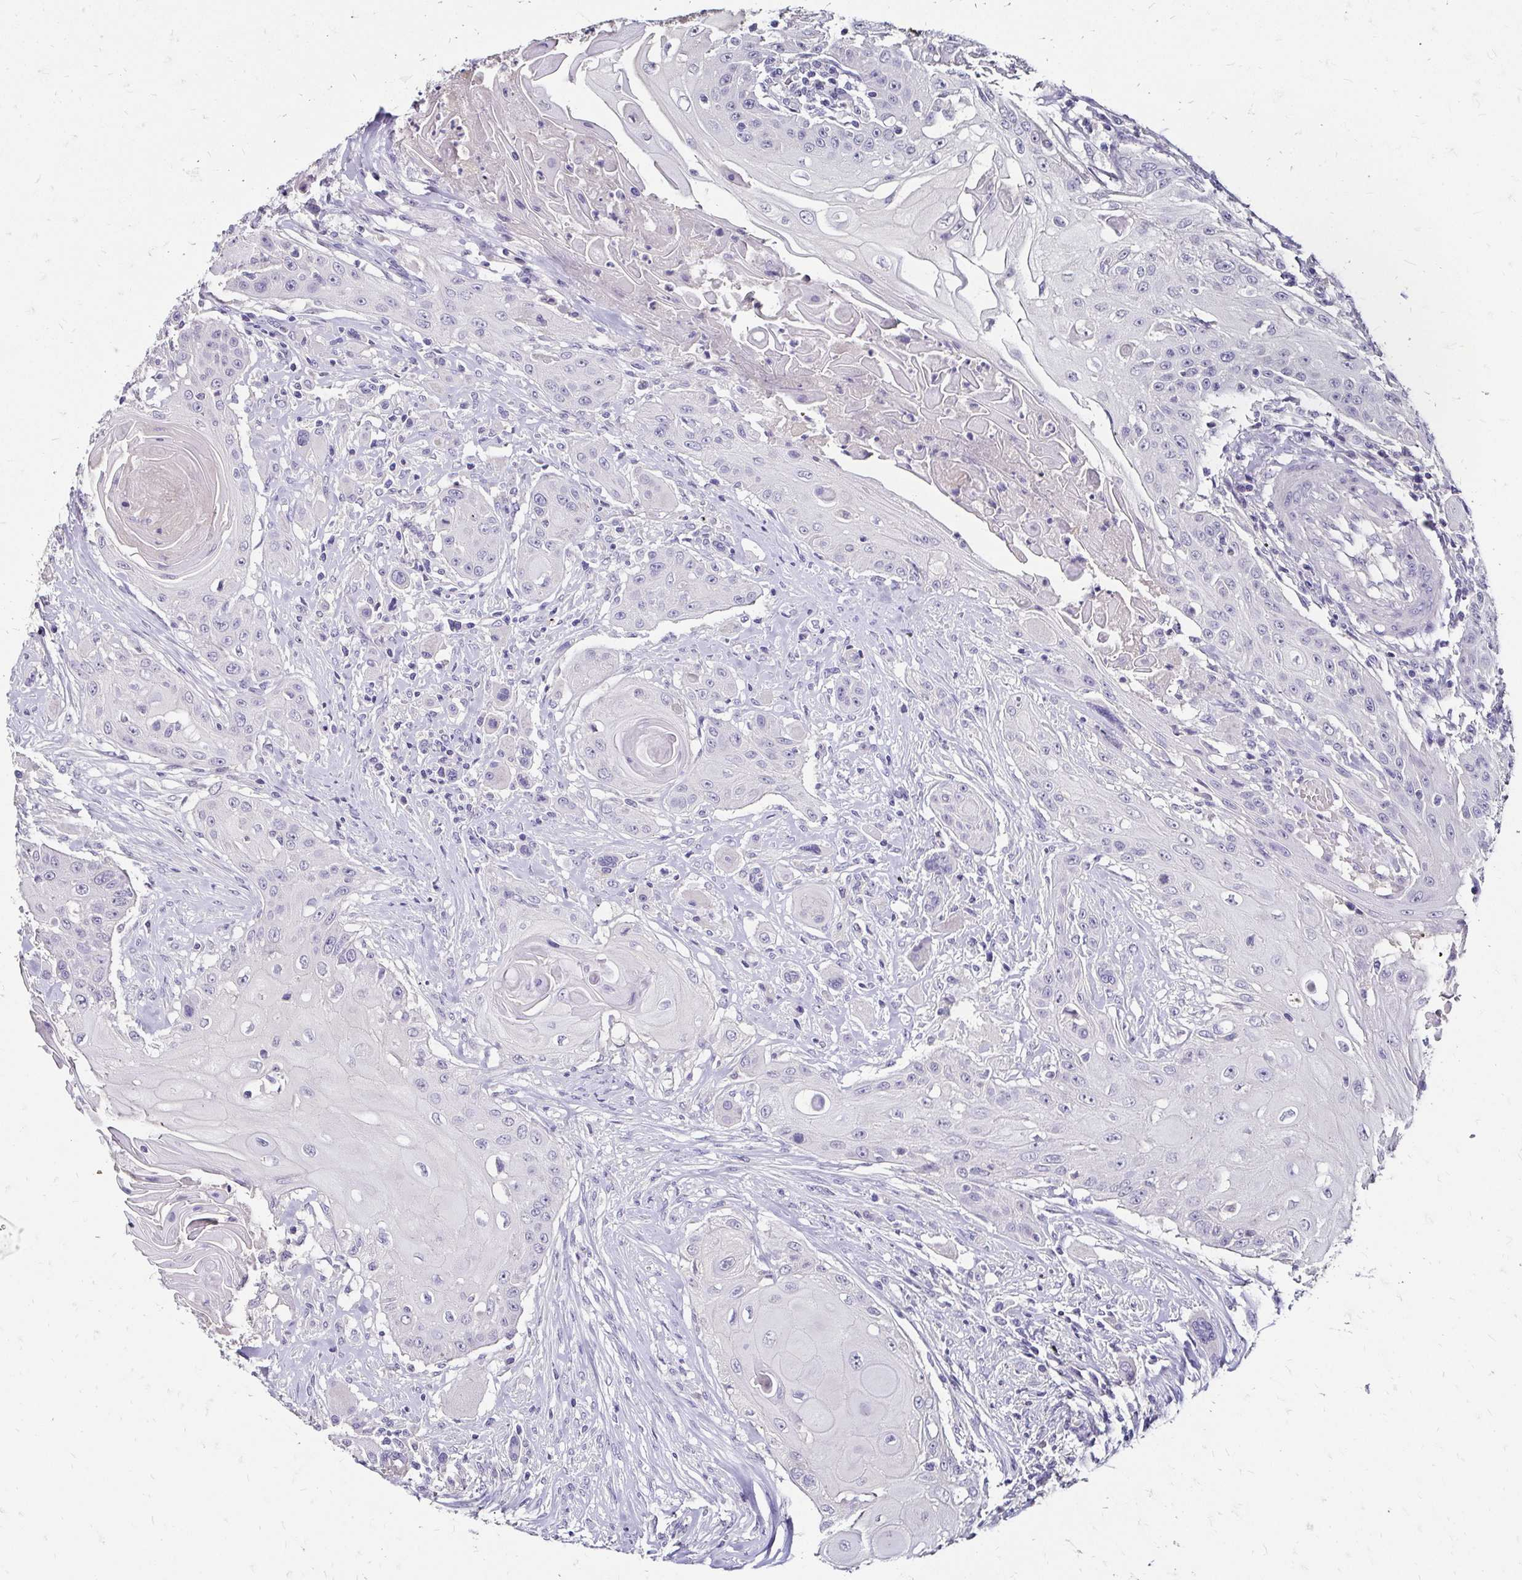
{"staining": {"intensity": "negative", "quantity": "none", "location": "none"}, "tissue": "head and neck cancer", "cell_type": "Tumor cells", "image_type": "cancer", "snomed": [{"axis": "morphology", "description": "Squamous cell carcinoma, NOS"}, {"axis": "topography", "description": "Oral tissue"}, {"axis": "topography", "description": "Head-Neck"}, {"axis": "topography", "description": "Neck, NOS"}], "caption": "There is no significant expression in tumor cells of head and neck cancer. Nuclei are stained in blue.", "gene": "SCG3", "patient": {"sex": "female", "age": 55}}